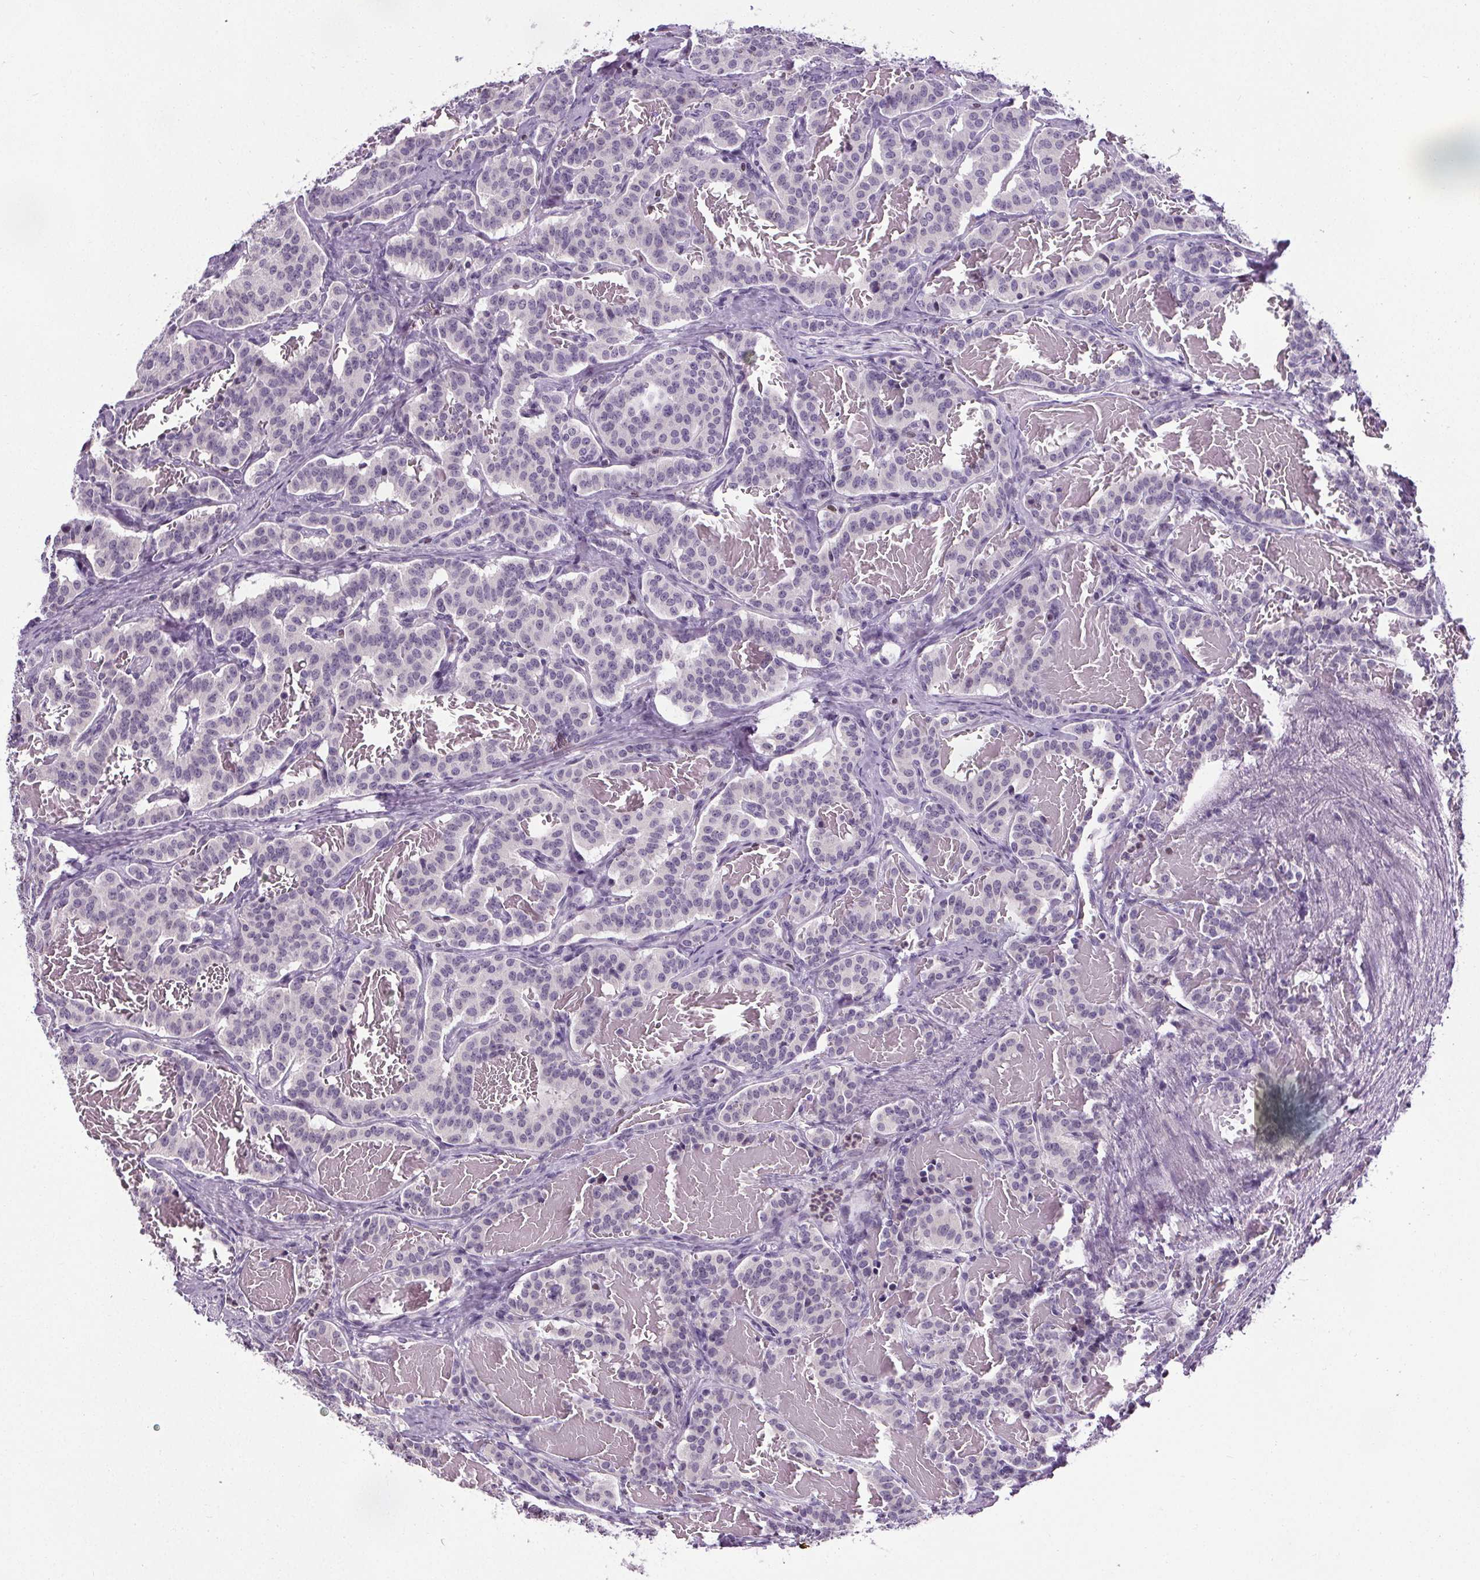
{"staining": {"intensity": "negative", "quantity": "none", "location": "none"}, "tissue": "carcinoid", "cell_type": "Tumor cells", "image_type": "cancer", "snomed": [{"axis": "morphology", "description": "Carcinoid, malignant, NOS"}, {"axis": "topography", "description": "Lung"}], "caption": "High power microscopy histopathology image of an immunohistochemistry histopathology image of carcinoid, revealing no significant expression in tumor cells.", "gene": "TMEM240", "patient": {"sex": "female", "age": 46}}